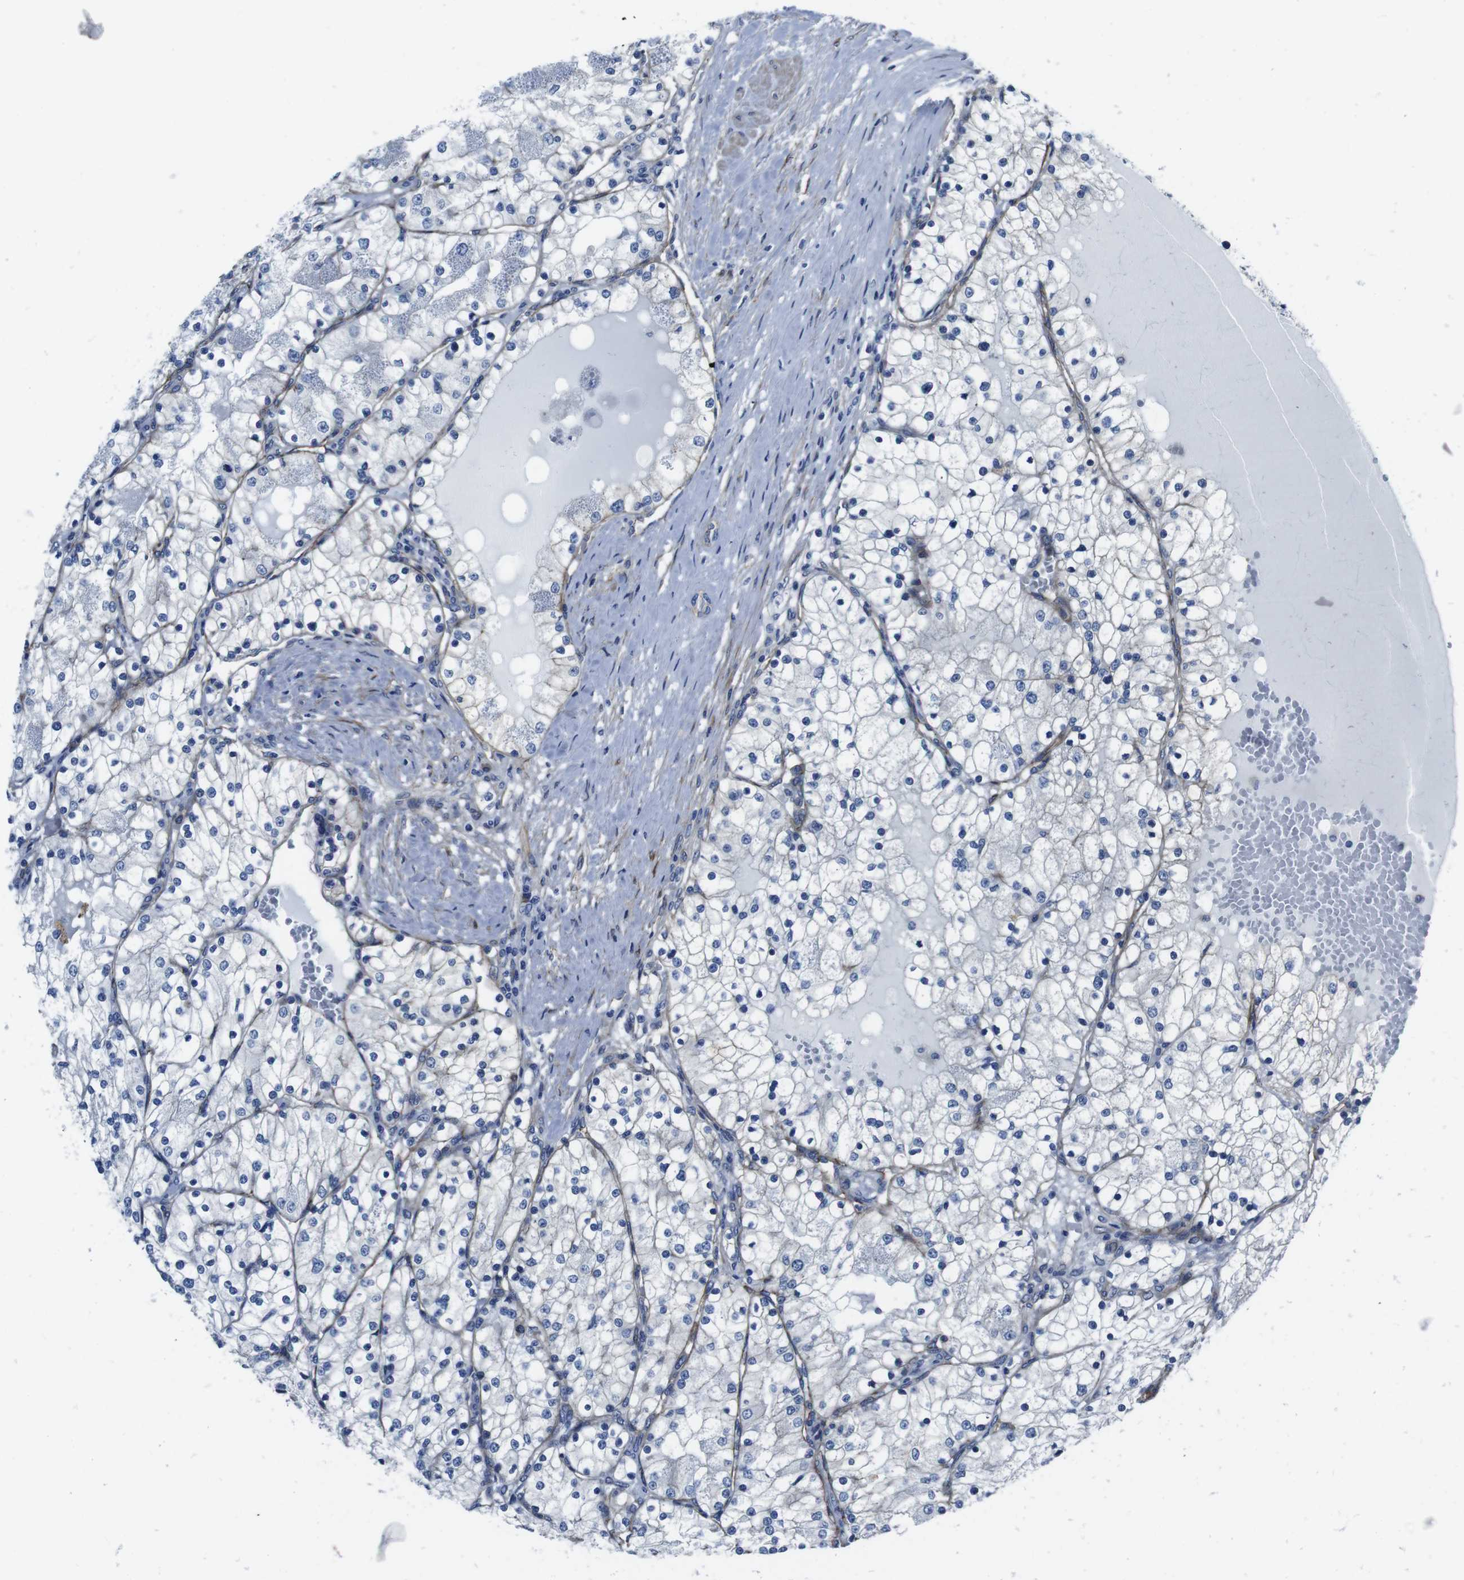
{"staining": {"intensity": "negative", "quantity": "none", "location": "none"}, "tissue": "renal cancer", "cell_type": "Tumor cells", "image_type": "cancer", "snomed": [{"axis": "morphology", "description": "Adenocarcinoma, NOS"}, {"axis": "topography", "description": "Kidney"}], "caption": "Tumor cells are negative for brown protein staining in renal cancer (adenocarcinoma).", "gene": "NUMB", "patient": {"sex": "male", "age": 68}}